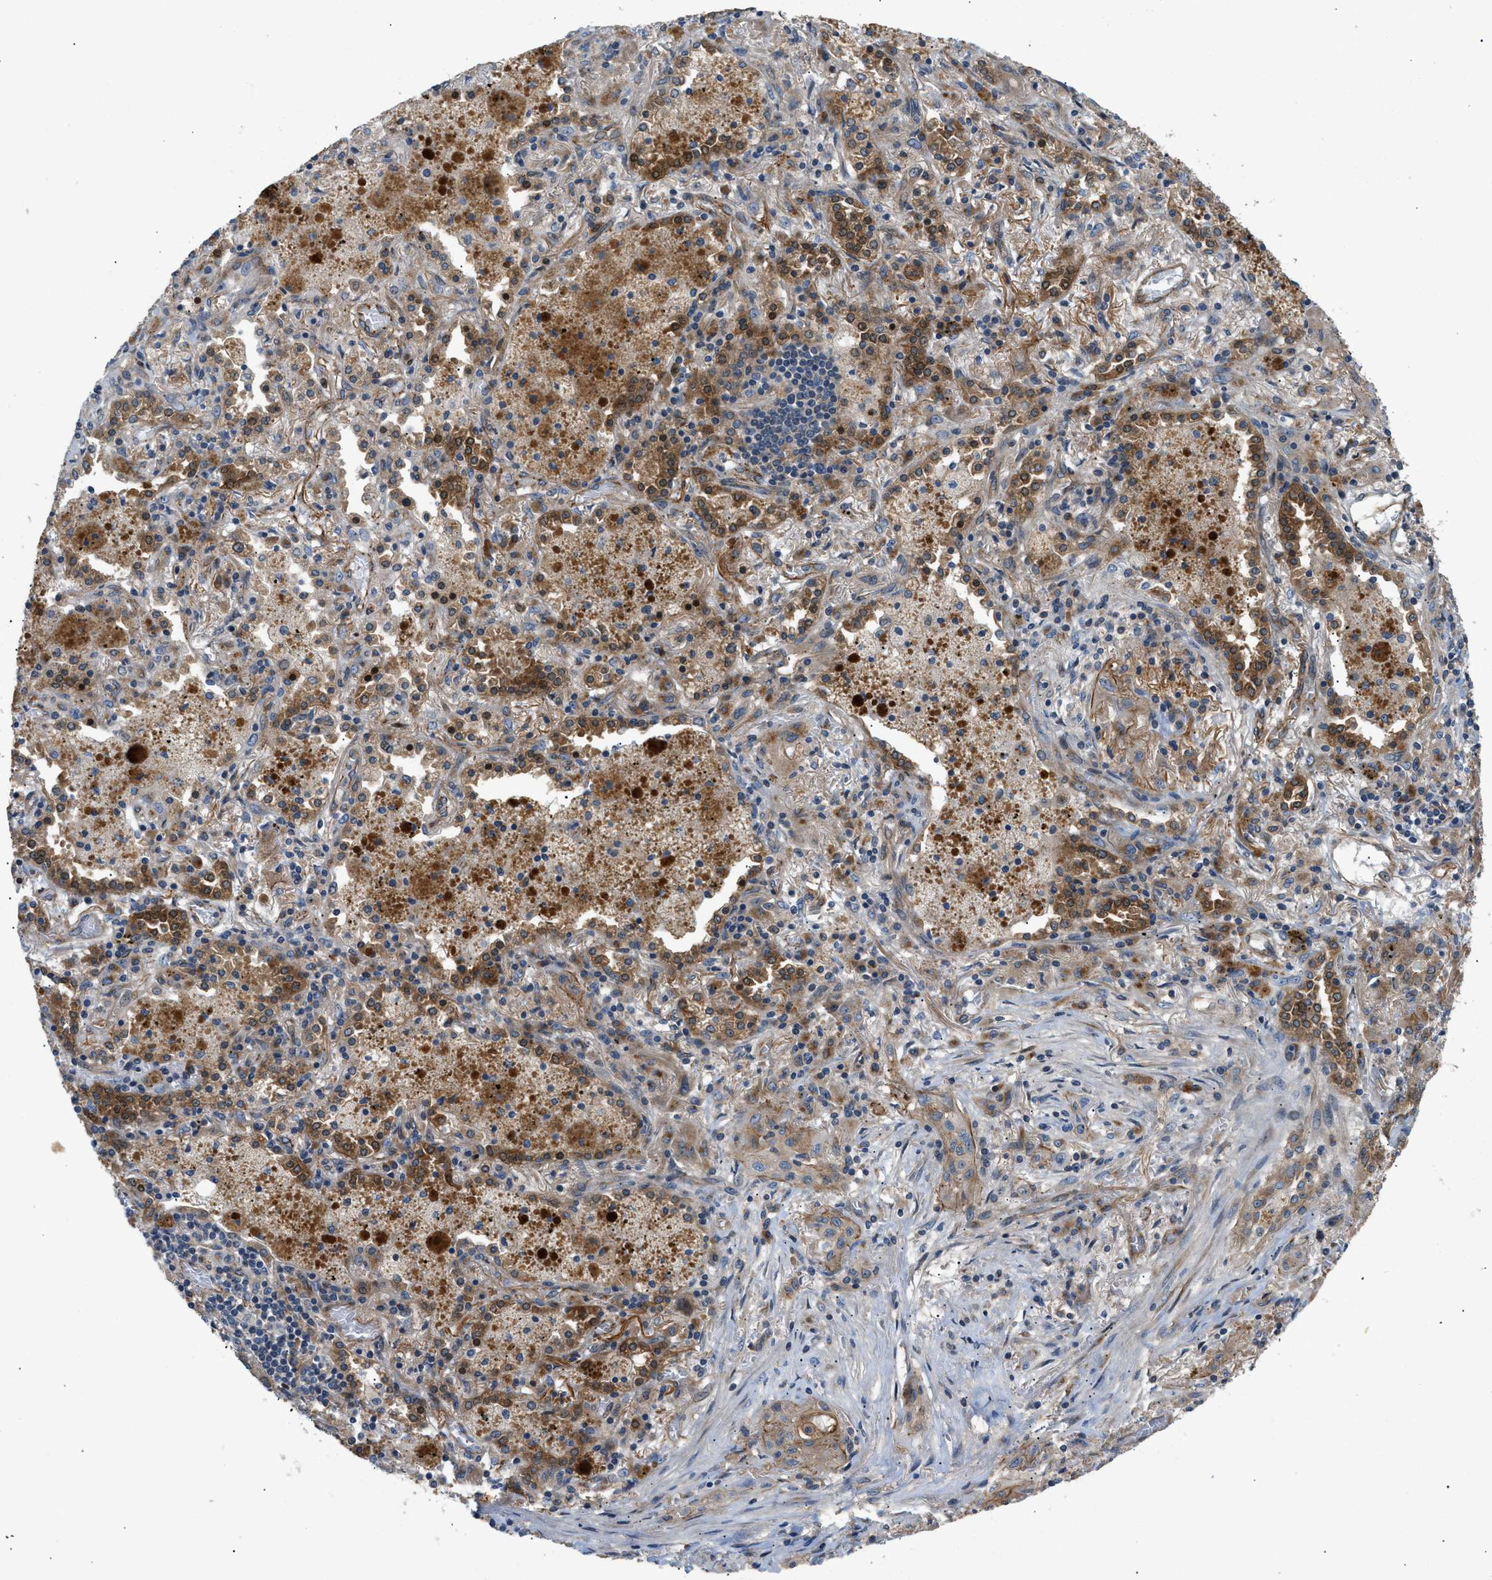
{"staining": {"intensity": "moderate", "quantity": ">75%", "location": "cytoplasmic/membranous"}, "tissue": "lung cancer", "cell_type": "Tumor cells", "image_type": "cancer", "snomed": [{"axis": "morphology", "description": "Squamous cell carcinoma, NOS"}, {"axis": "topography", "description": "Lung"}], "caption": "An image of lung squamous cell carcinoma stained for a protein displays moderate cytoplasmic/membranous brown staining in tumor cells.", "gene": "LYSMD3", "patient": {"sex": "female", "age": 47}}